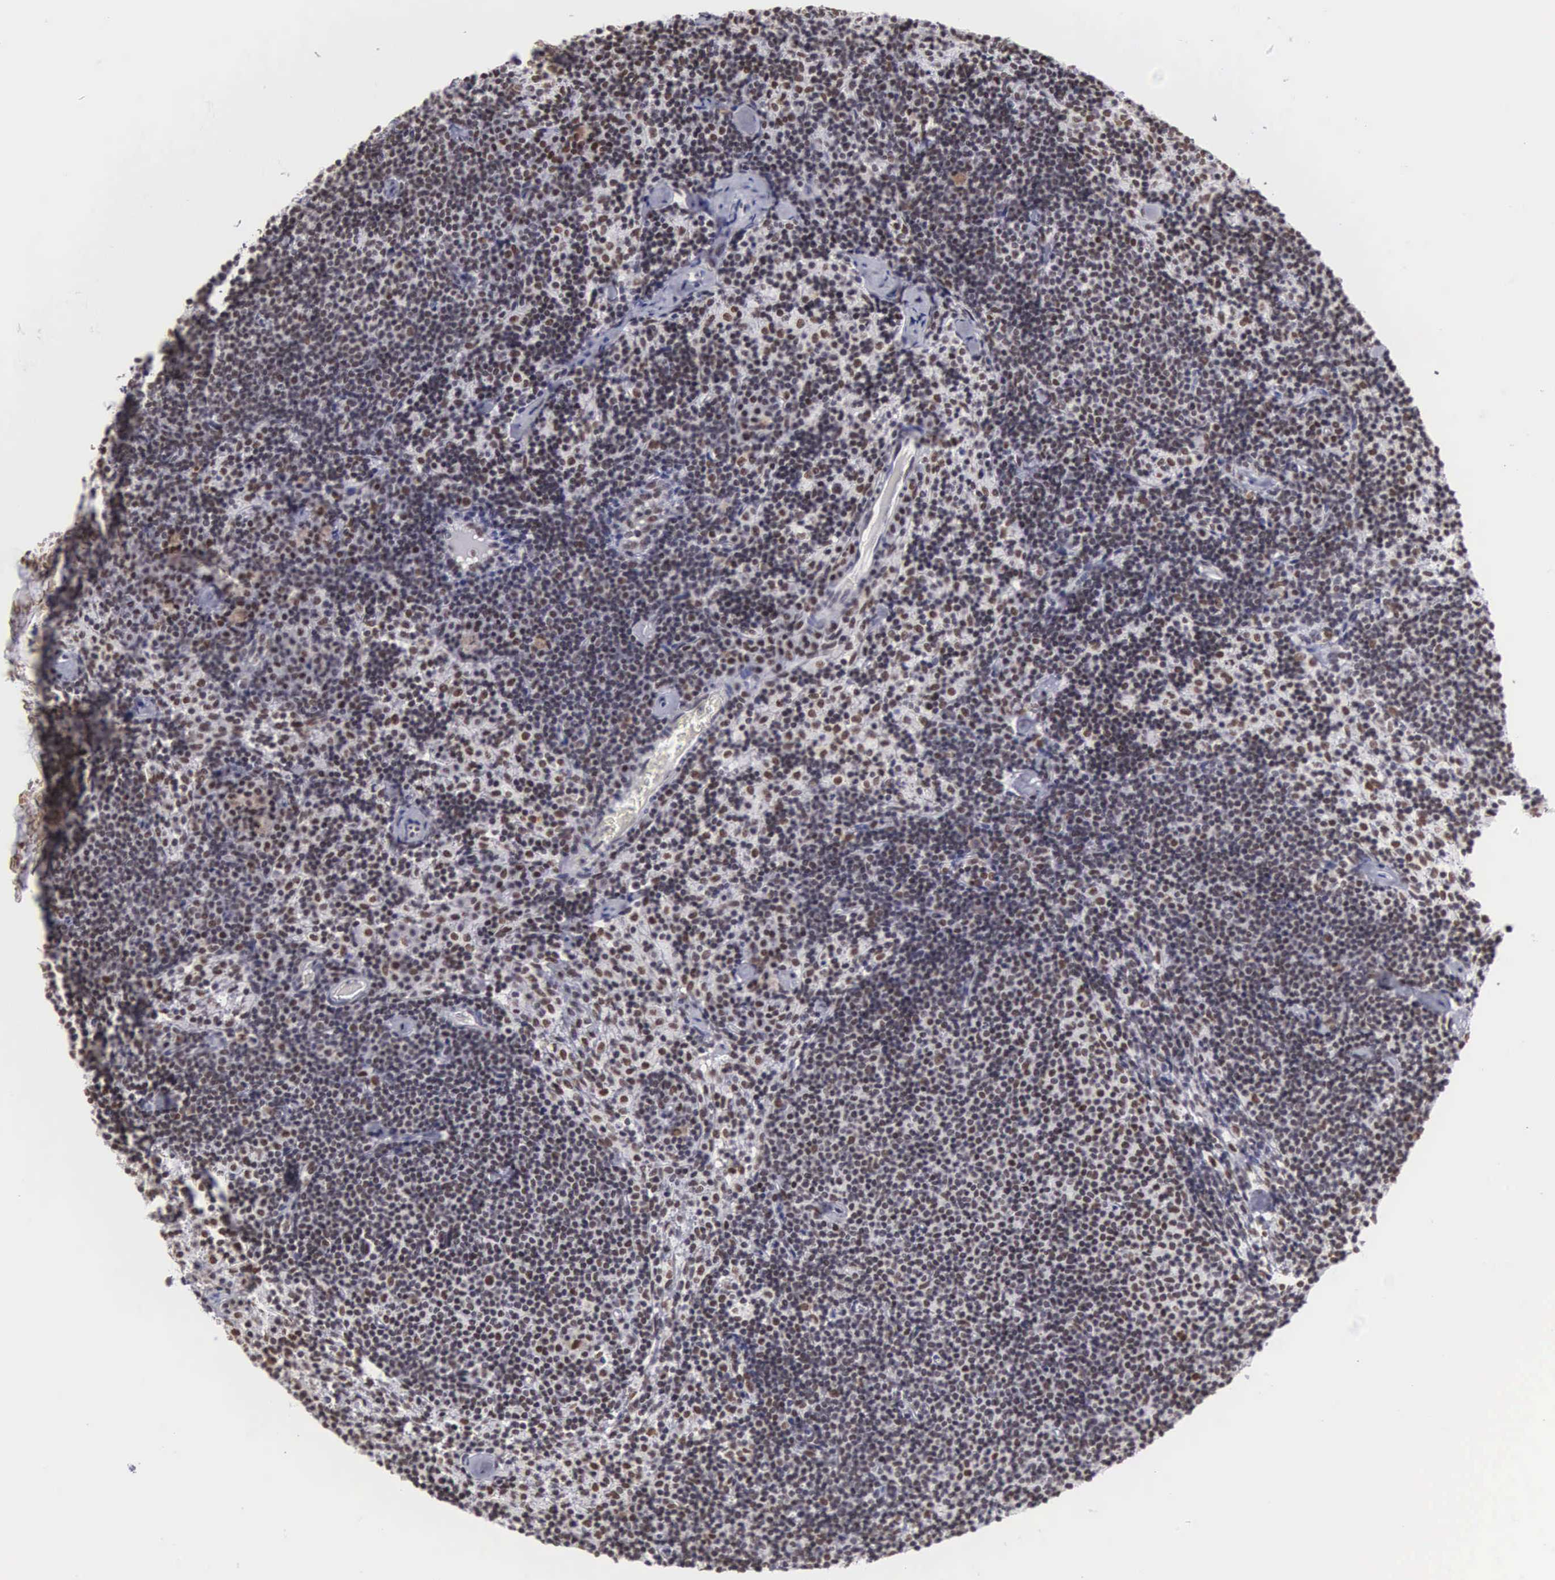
{"staining": {"intensity": "moderate", "quantity": ">75%", "location": "nuclear"}, "tissue": "lymph node", "cell_type": "Germinal center cells", "image_type": "normal", "snomed": [{"axis": "morphology", "description": "Normal tissue, NOS"}, {"axis": "topography", "description": "Lymph node"}], "caption": "Germinal center cells reveal medium levels of moderate nuclear staining in about >75% of cells in normal lymph node.", "gene": "CSTF2", "patient": {"sex": "female", "age": 35}}